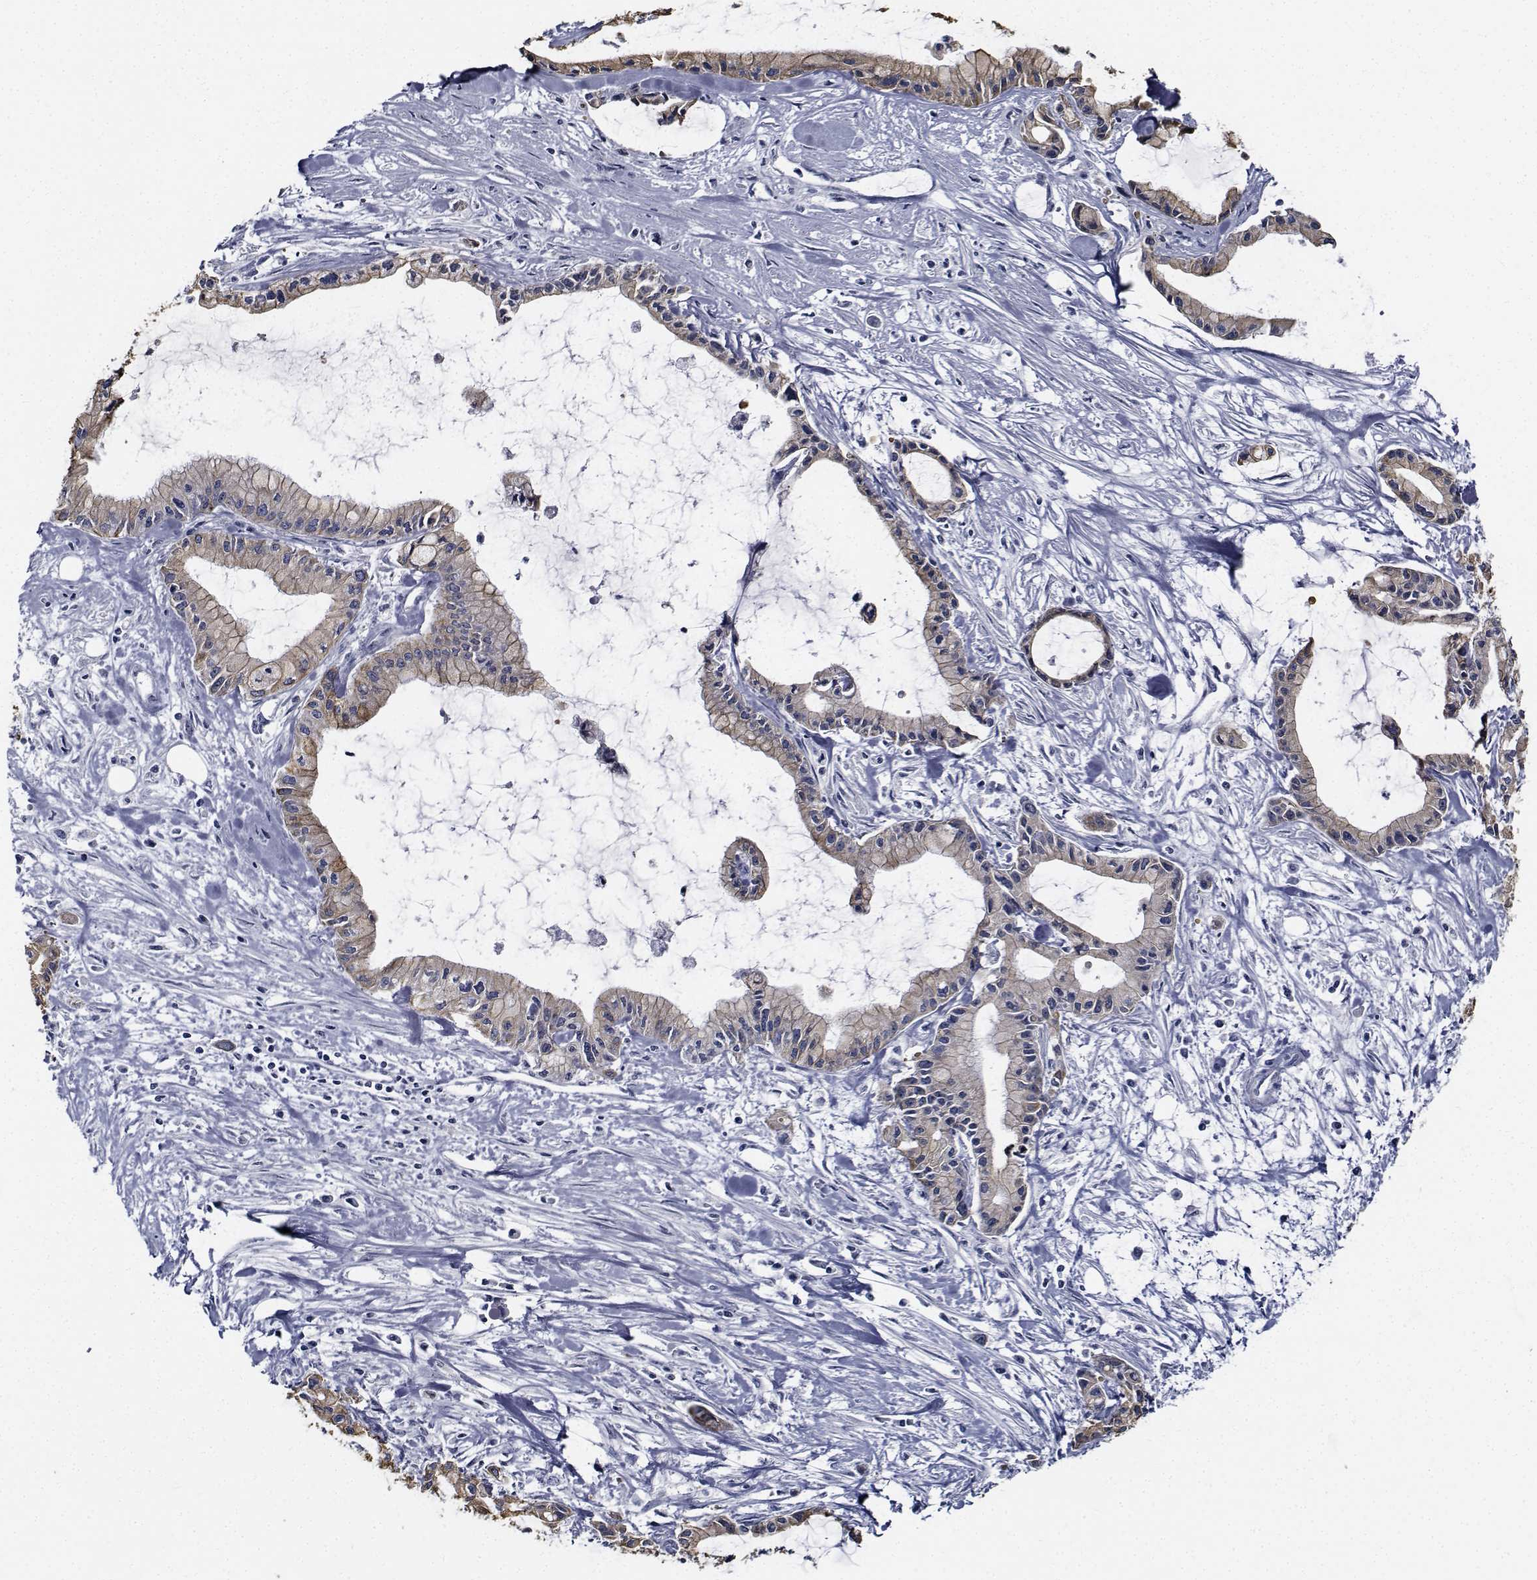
{"staining": {"intensity": "weak", "quantity": ">75%", "location": "cytoplasmic/membranous"}, "tissue": "pancreatic cancer", "cell_type": "Tumor cells", "image_type": "cancer", "snomed": [{"axis": "morphology", "description": "Adenocarcinoma, NOS"}, {"axis": "topography", "description": "Pancreas"}], "caption": "Pancreatic cancer (adenocarcinoma) tissue reveals weak cytoplasmic/membranous positivity in about >75% of tumor cells (brown staining indicates protein expression, while blue staining denotes nuclei).", "gene": "NVL", "patient": {"sex": "male", "age": 48}}